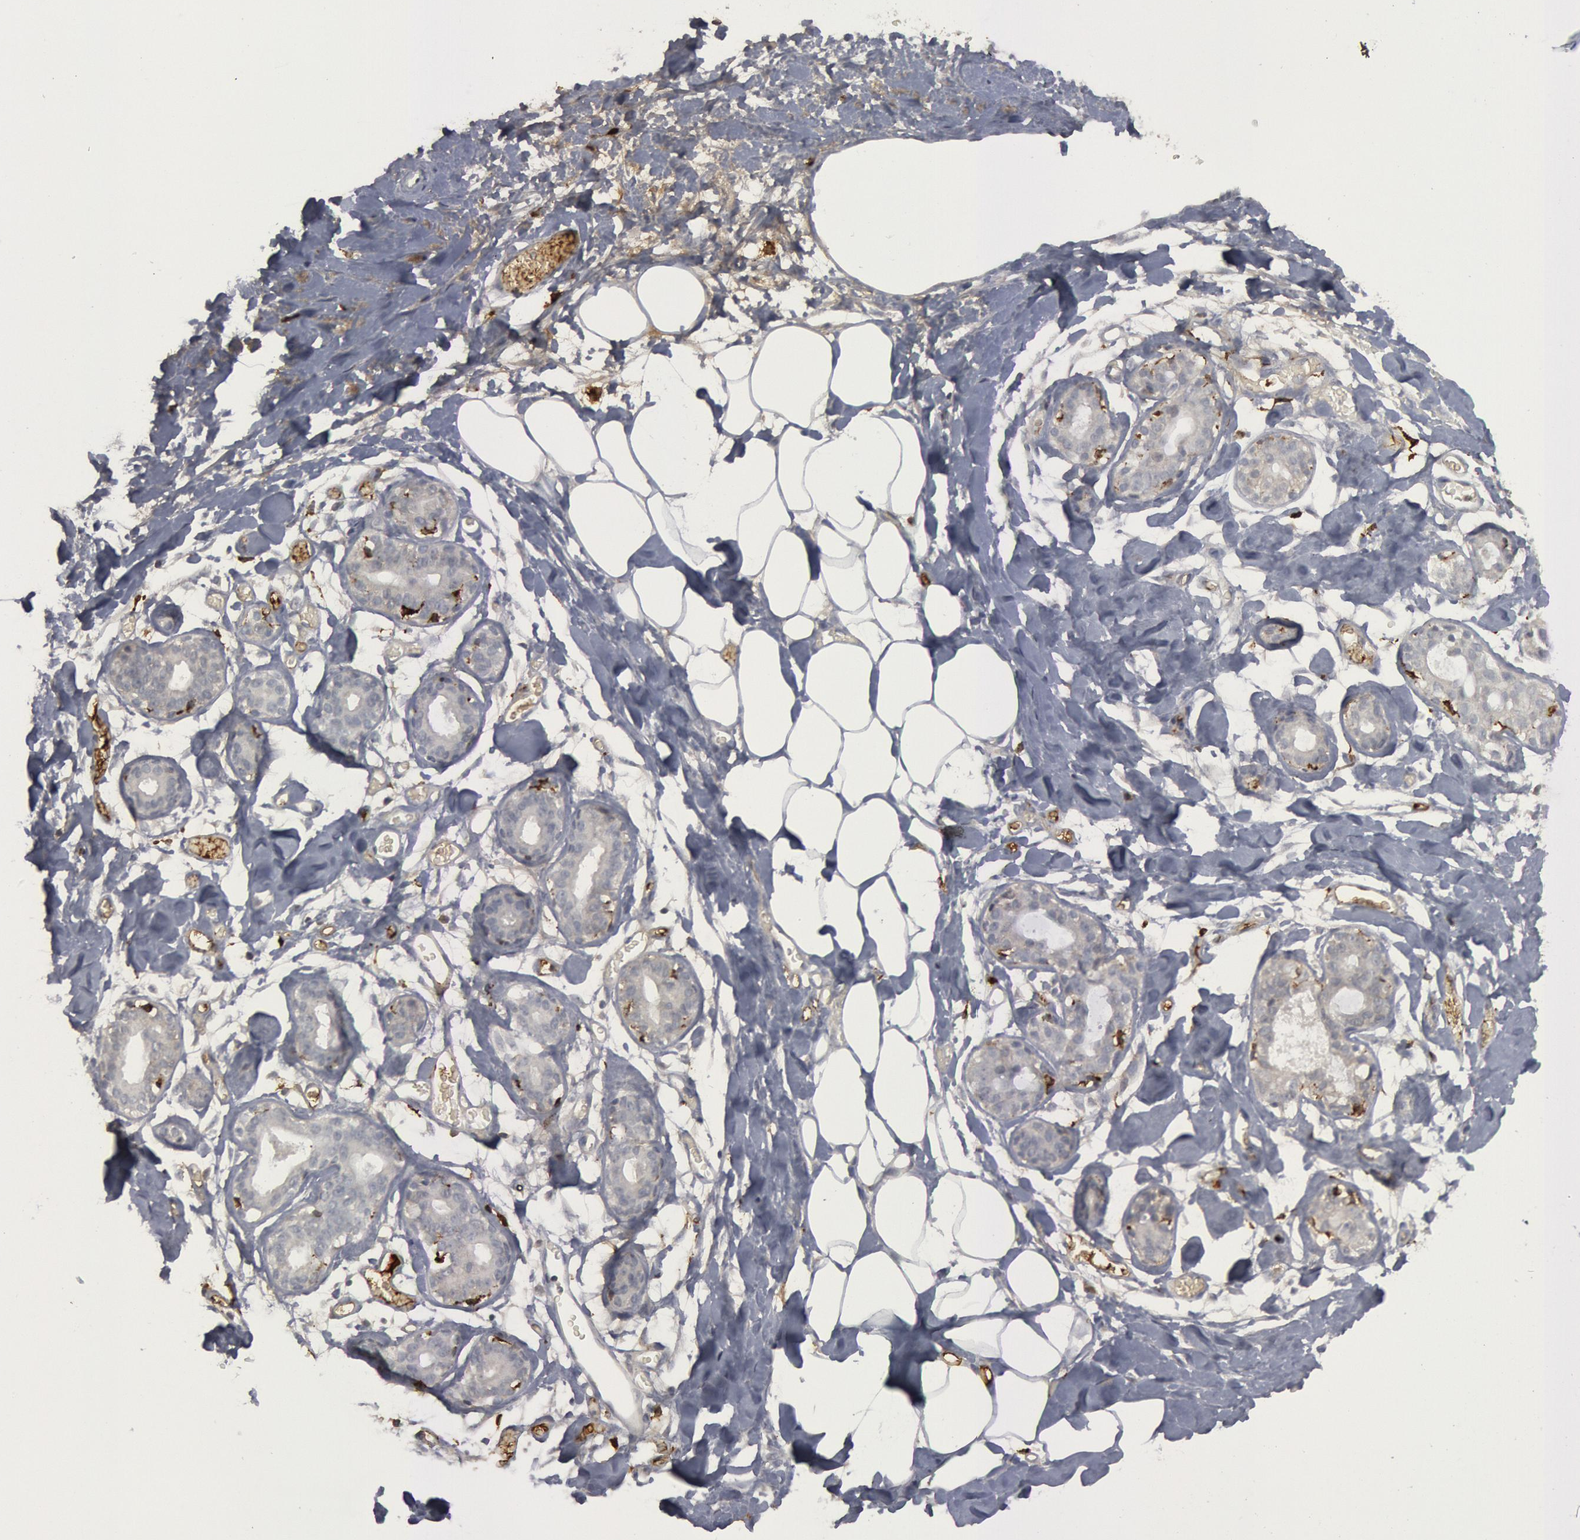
{"staining": {"intensity": "negative", "quantity": "none", "location": "none"}, "tissue": "breast", "cell_type": "Adipocytes", "image_type": "normal", "snomed": [{"axis": "morphology", "description": "Normal tissue, NOS"}, {"axis": "topography", "description": "Breast"}], "caption": "DAB immunohistochemical staining of unremarkable breast shows no significant staining in adipocytes. (DAB immunohistochemistry with hematoxylin counter stain).", "gene": "C1QC", "patient": {"sex": "female", "age": 23}}